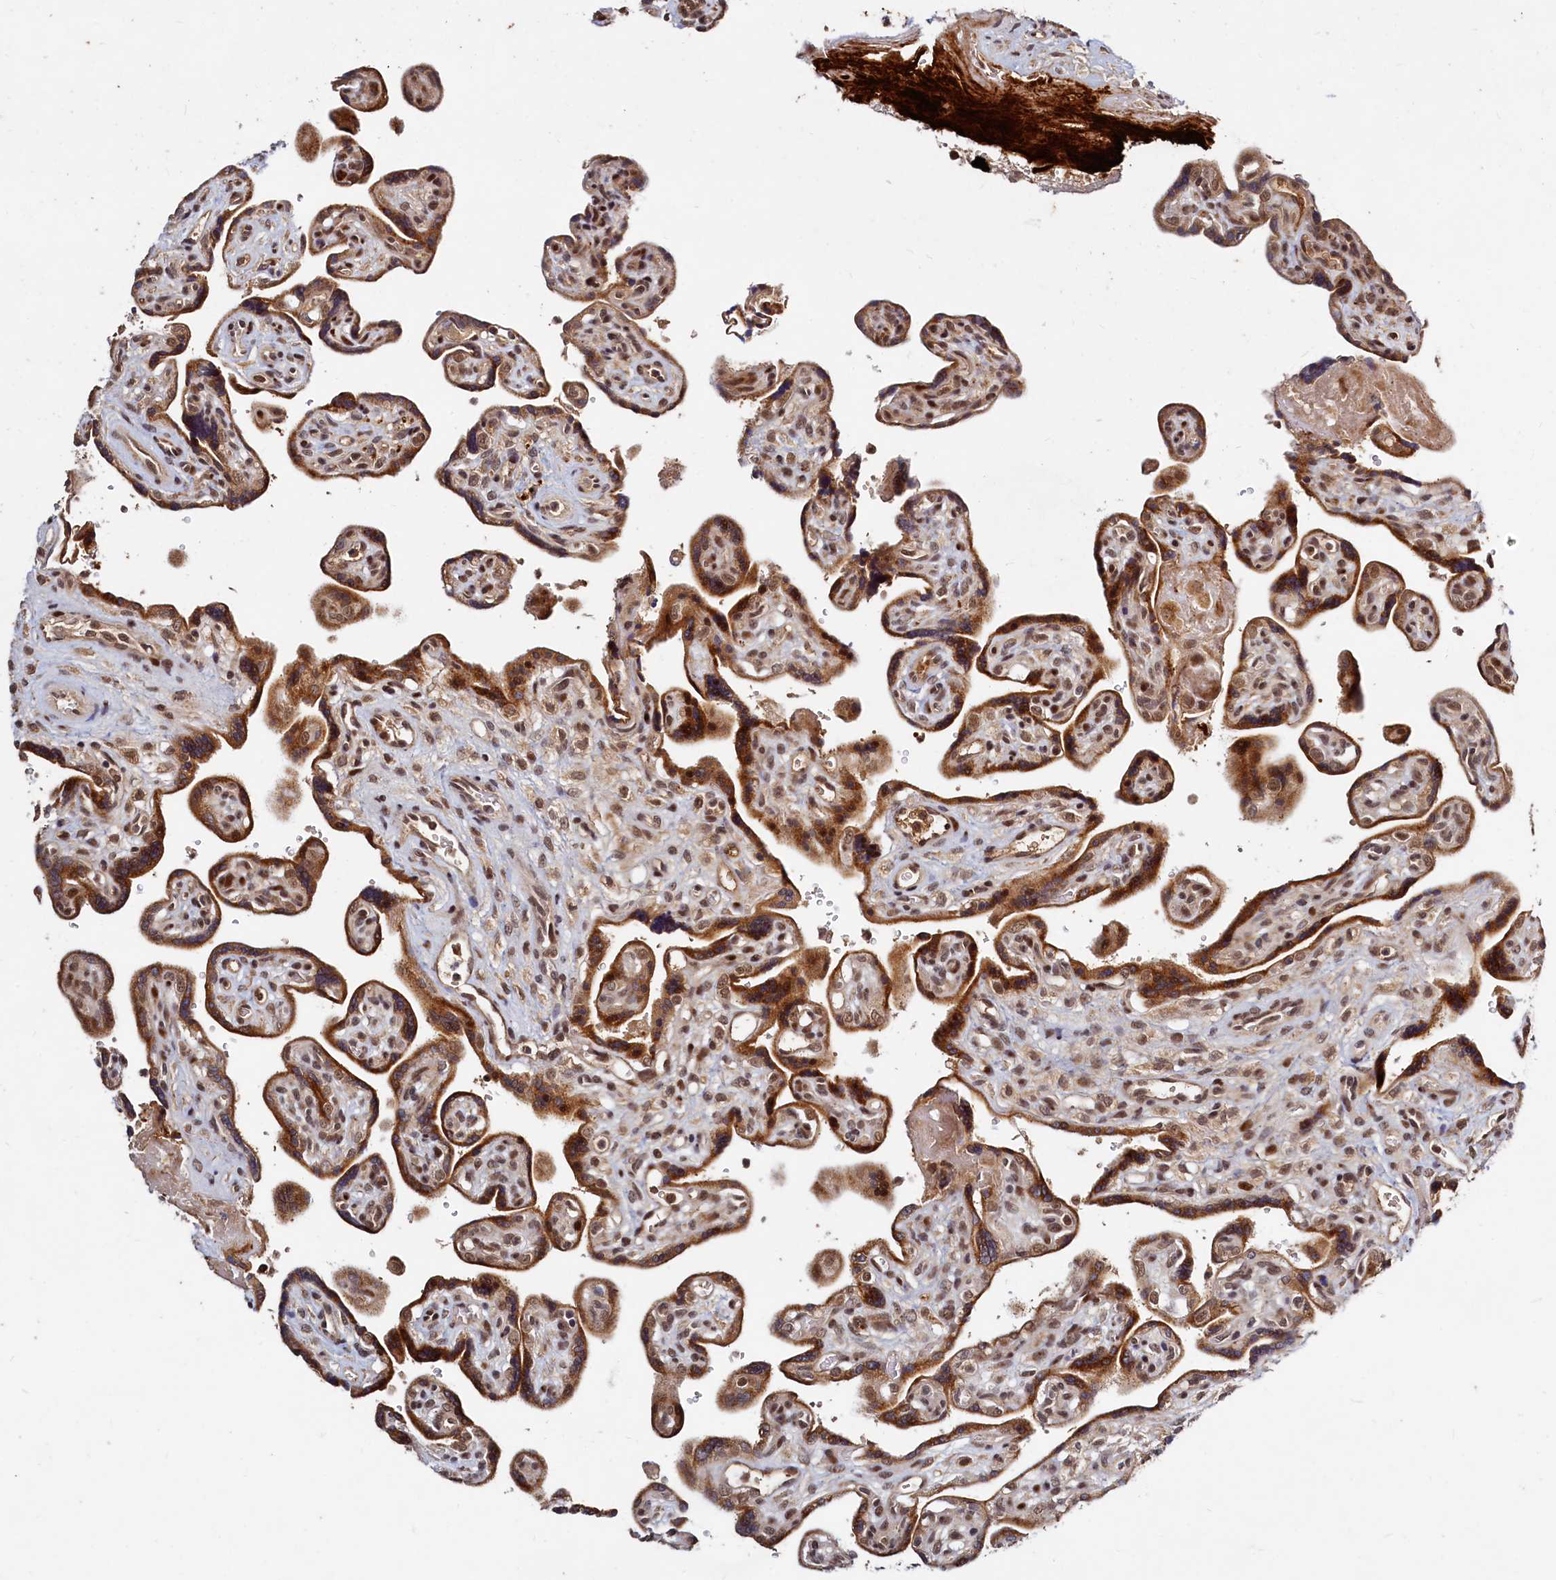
{"staining": {"intensity": "moderate", "quantity": ">75%", "location": "cytoplasmic/membranous"}, "tissue": "placenta", "cell_type": "Trophoblastic cells", "image_type": "normal", "snomed": [{"axis": "morphology", "description": "Normal tissue, NOS"}, {"axis": "topography", "description": "Placenta"}], "caption": "DAB immunohistochemical staining of benign placenta exhibits moderate cytoplasmic/membranous protein staining in about >75% of trophoblastic cells.", "gene": "TRAPPC4", "patient": {"sex": "female", "age": 39}}